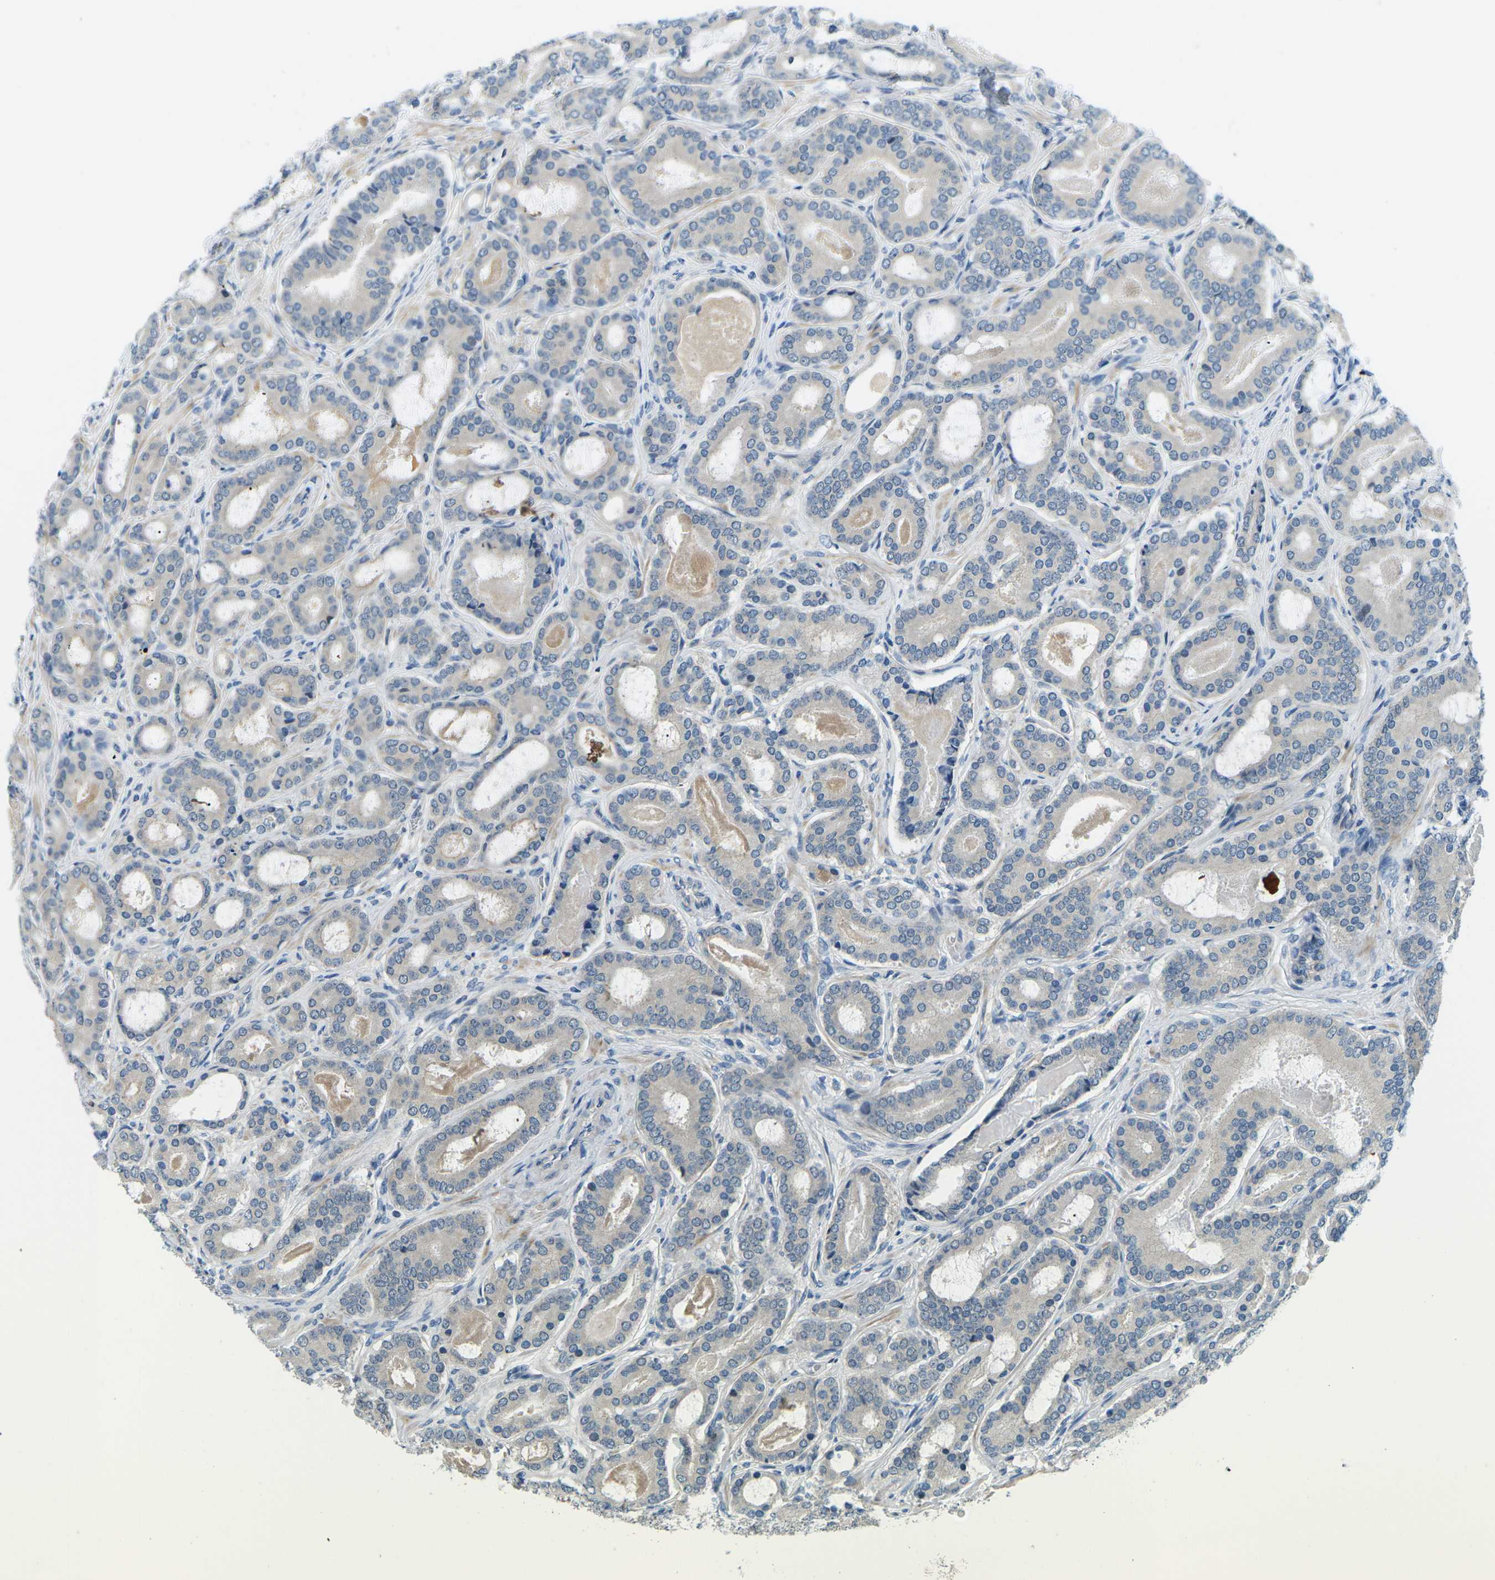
{"staining": {"intensity": "negative", "quantity": "none", "location": "none"}, "tissue": "prostate cancer", "cell_type": "Tumor cells", "image_type": "cancer", "snomed": [{"axis": "morphology", "description": "Adenocarcinoma, High grade"}, {"axis": "topography", "description": "Prostate"}], "caption": "Tumor cells show no significant positivity in adenocarcinoma (high-grade) (prostate).", "gene": "CTNND1", "patient": {"sex": "male", "age": 60}}